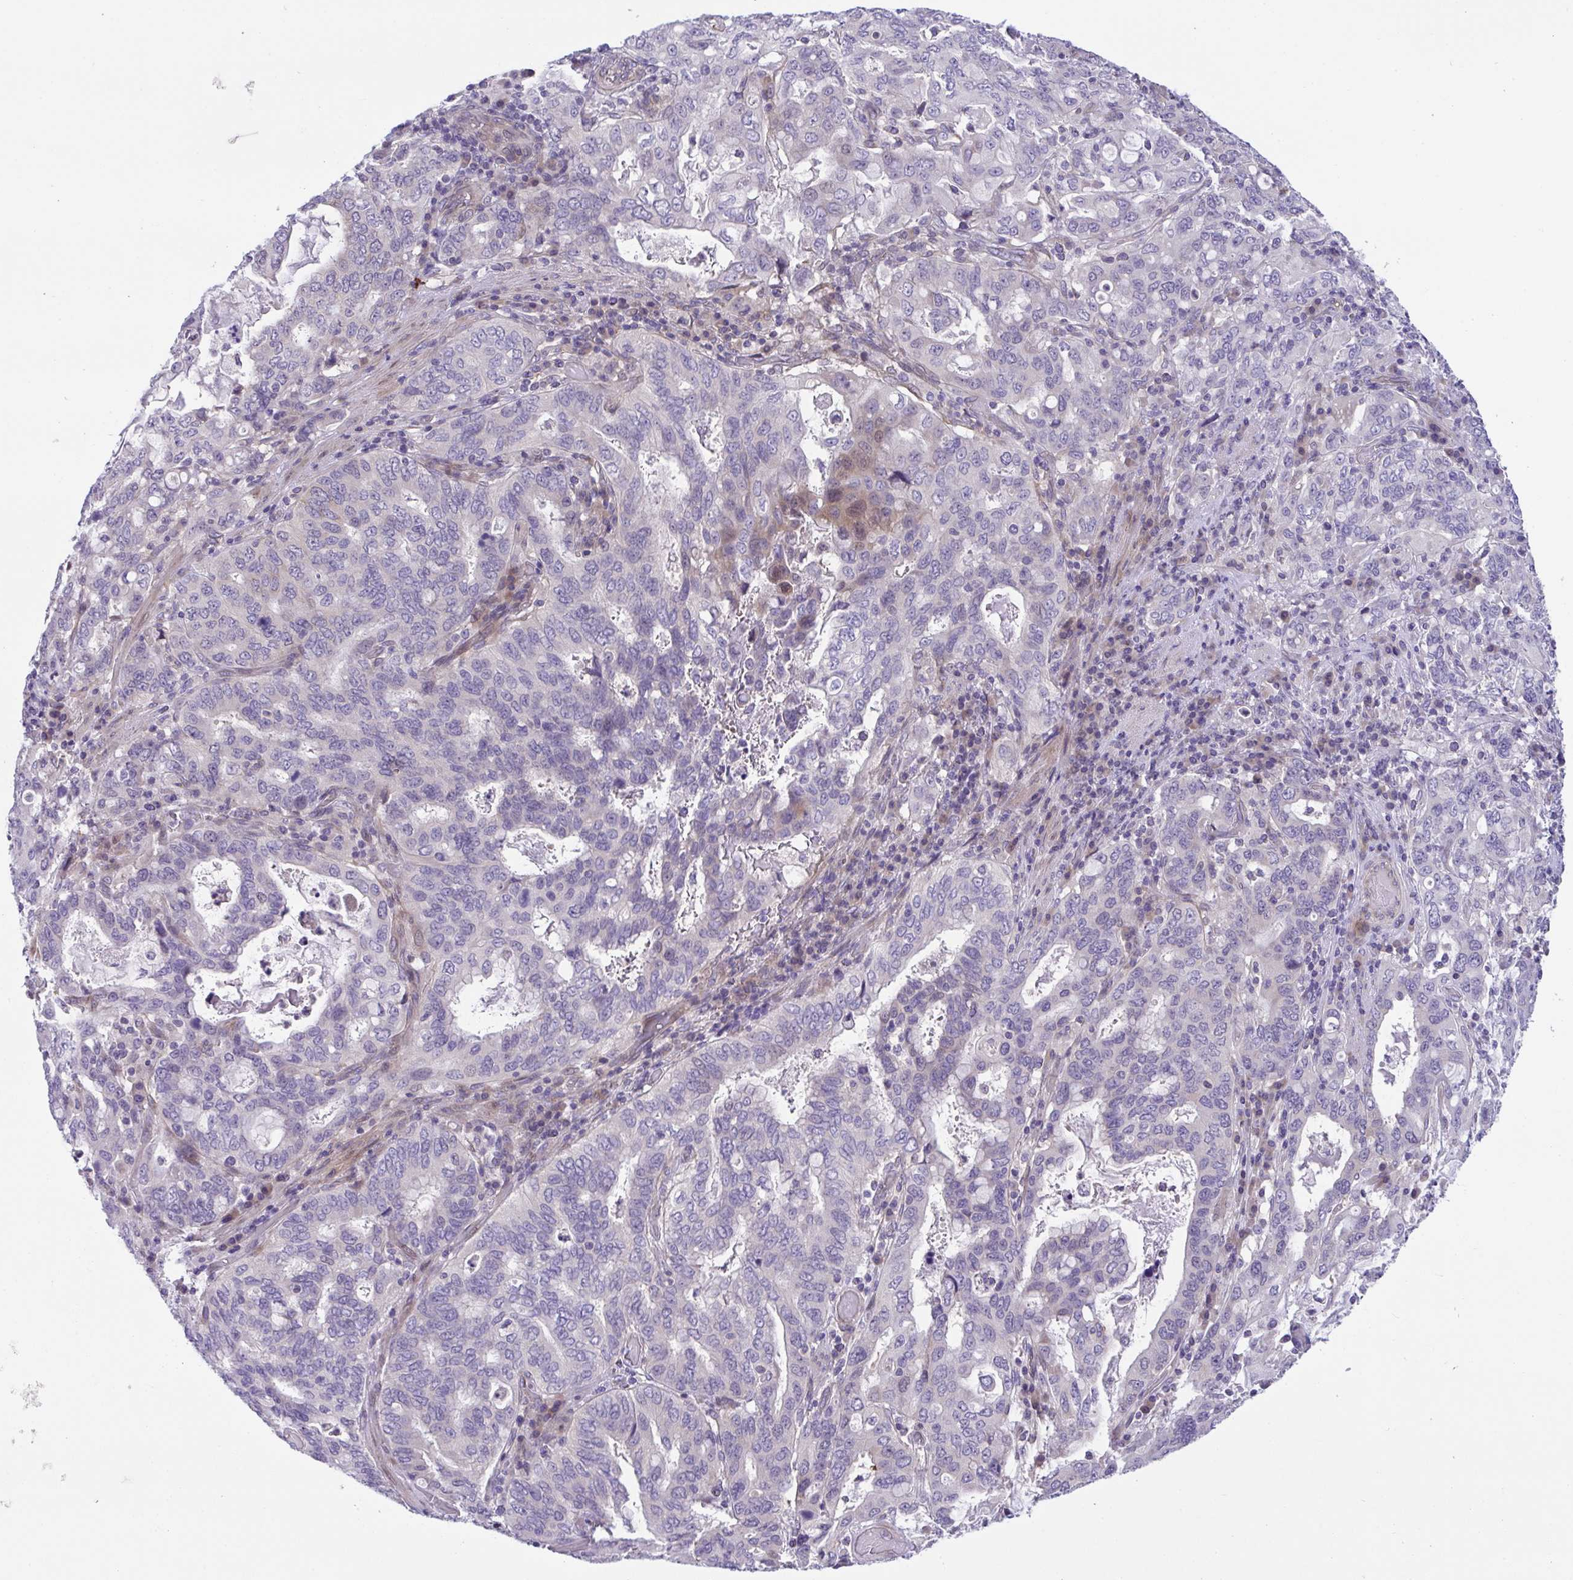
{"staining": {"intensity": "negative", "quantity": "none", "location": "none"}, "tissue": "stomach cancer", "cell_type": "Tumor cells", "image_type": "cancer", "snomed": [{"axis": "morphology", "description": "Adenocarcinoma, NOS"}, {"axis": "topography", "description": "Stomach, upper"}, {"axis": "topography", "description": "Stomach"}], "caption": "The immunohistochemistry (IHC) micrograph has no significant staining in tumor cells of stomach adenocarcinoma tissue.", "gene": "RHOXF1", "patient": {"sex": "male", "age": 62}}